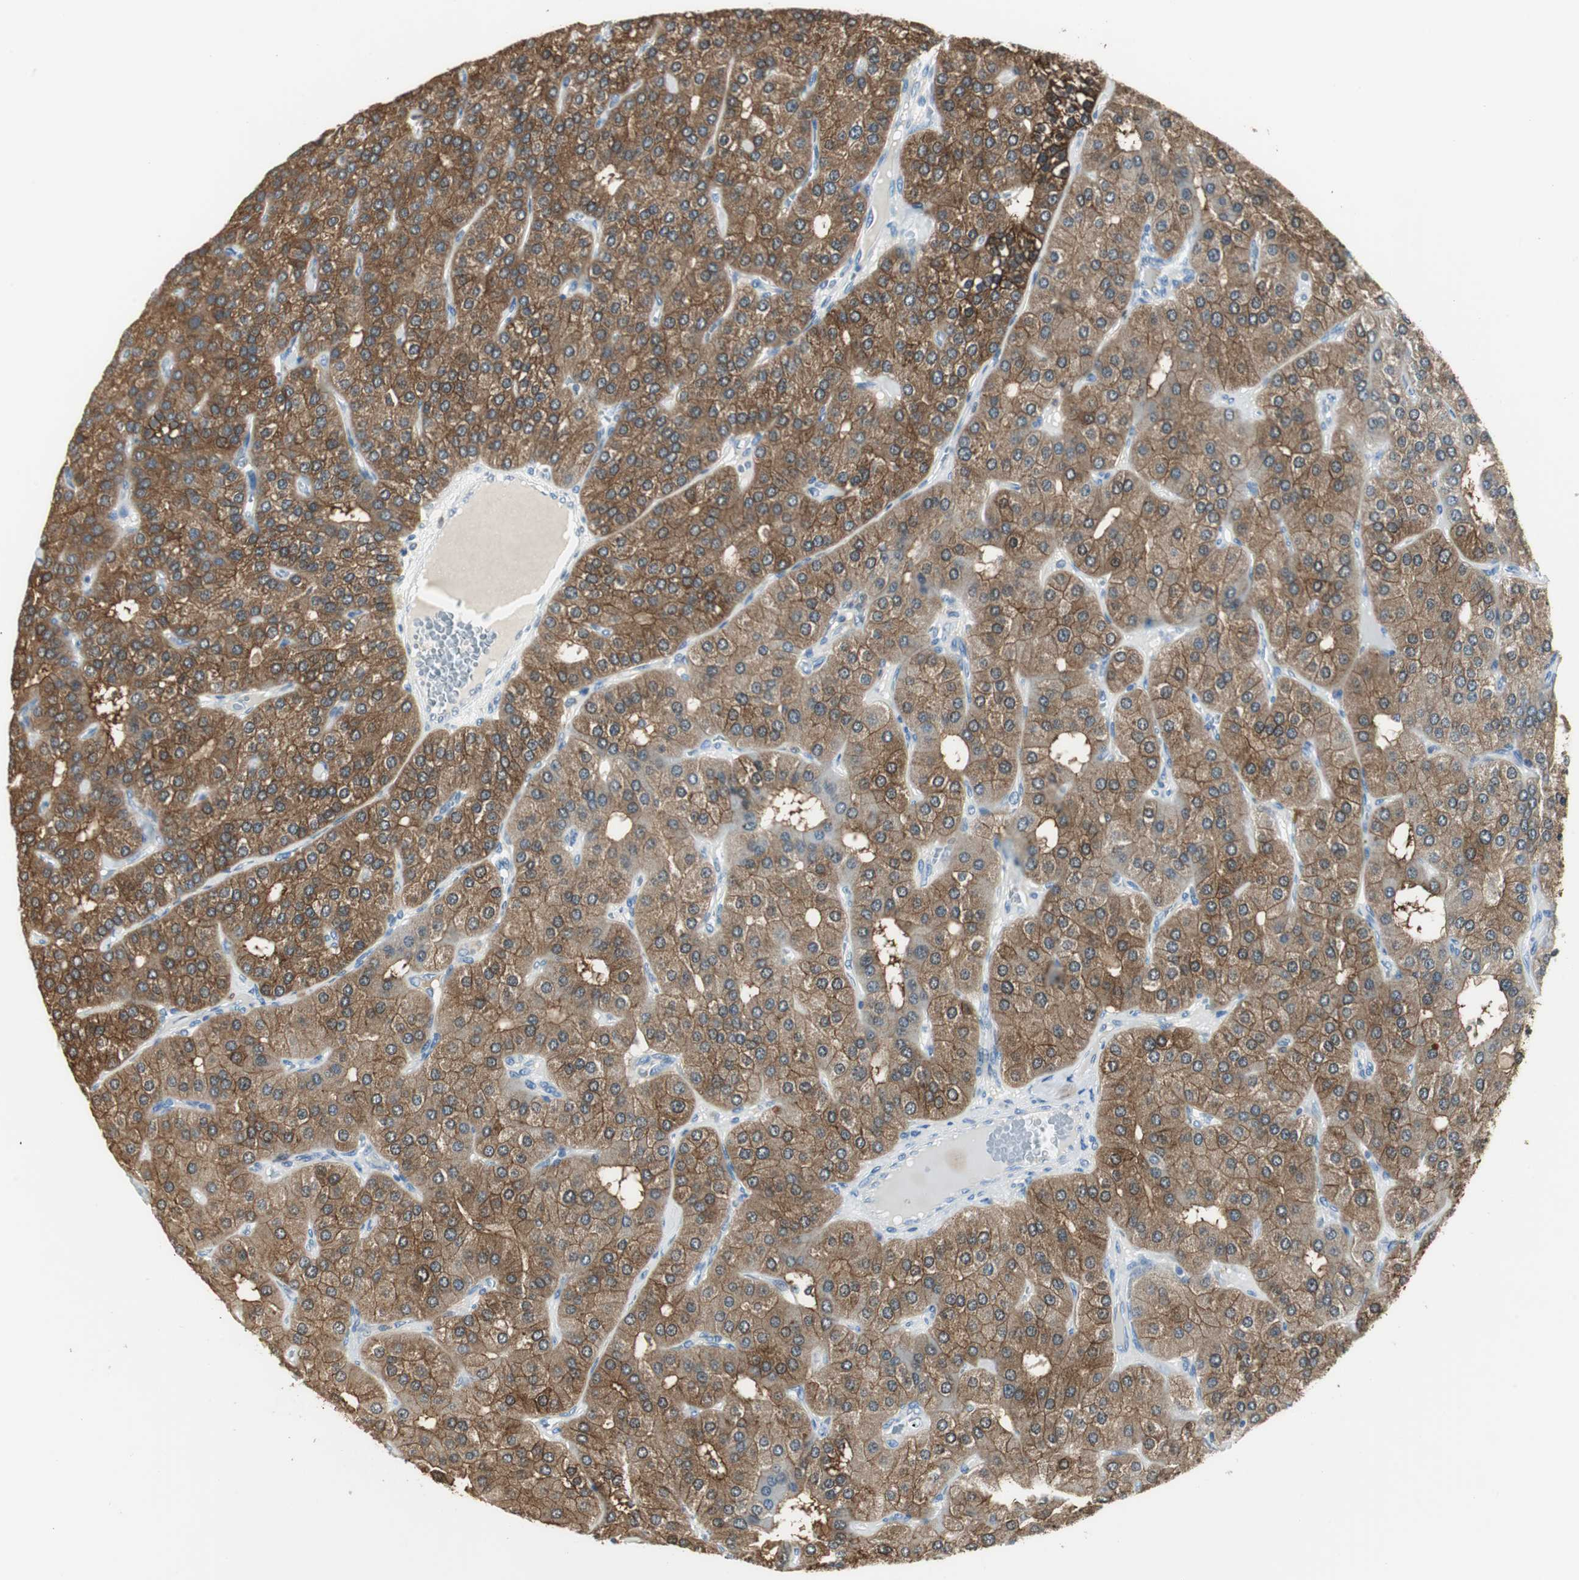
{"staining": {"intensity": "strong", "quantity": ">75%", "location": "cytoplasmic/membranous"}, "tissue": "parathyroid gland", "cell_type": "Glandular cells", "image_type": "normal", "snomed": [{"axis": "morphology", "description": "Normal tissue, NOS"}, {"axis": "morphology", "description": "Adenoma, NOS"}, {"axis": "topography", "description": "Parathyroid gland"}], "caption": "A brown stain labels strong cytoplasmic/membranous positivity of a protein in glandular cells of unremarkable human parathyroid gland. (DAB (3,3'-diaminobenzidine) IHC with brightfield microscopy, high magnification).", "gene": "MSTO1", "patient": {"sex": "female", "age": 86}}